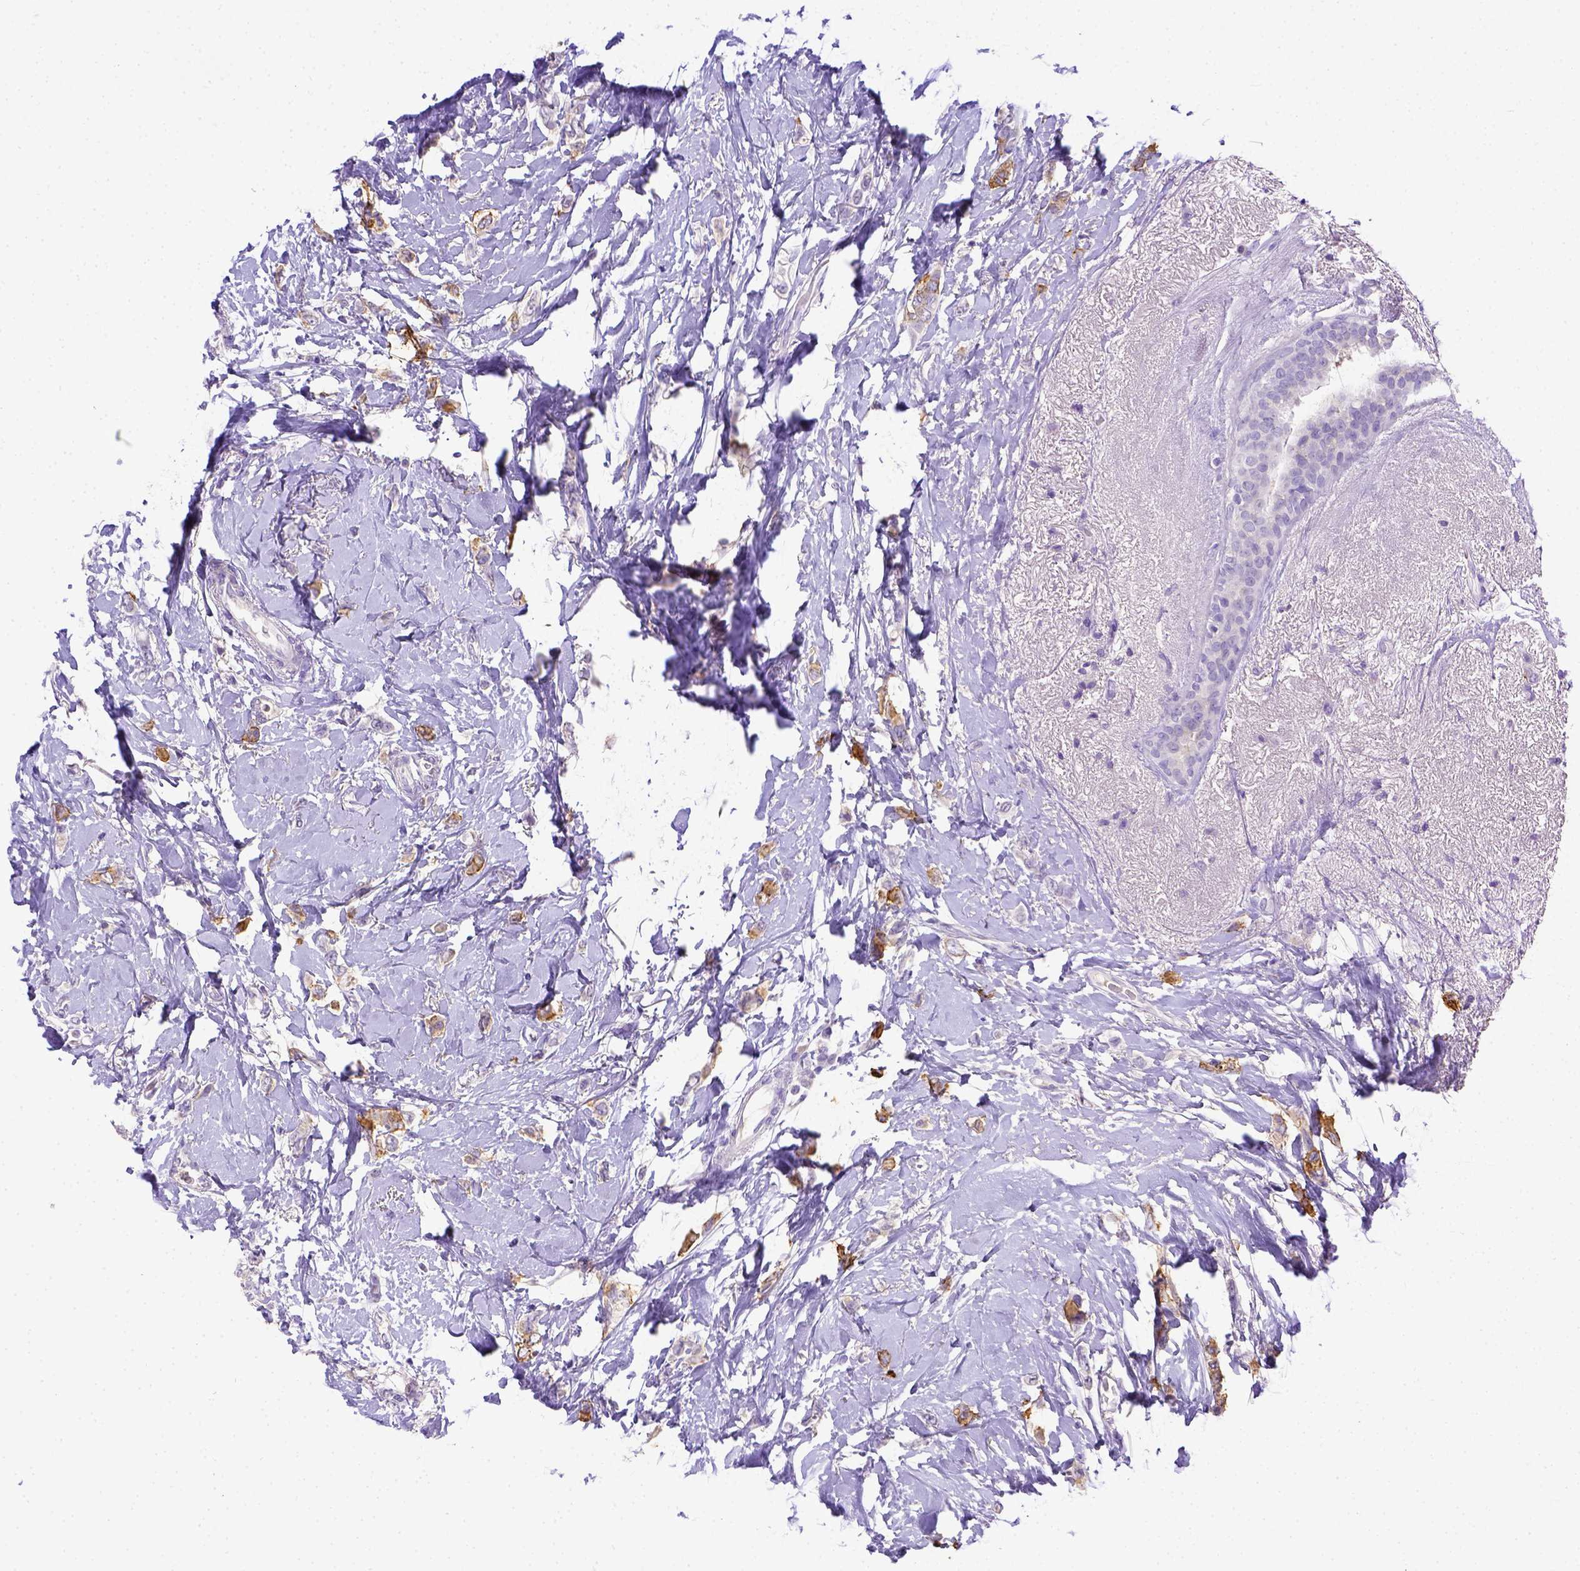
{"staining": {"intensity": "weak", "quantity": "25%-75%", "location": "cytoplasmic/membranous"}, "tissue": "breast cancer", "cell_type": "Tumor cells", "image_type": "cancer", "snomed": [{"axis": "morphology", "description": "Lobular carcinoma"}, {"axis": "topography", "description": "Breast"}], "caption": "Immunohistochemical staining of human breast lobular carcinoma reveals low levels of weak cytoplasmic/membranous protein positivity in about 25%-75% of tumor cells.", "gene": "B3GAT1", "patient": {"sex": "female", "age": 66}}